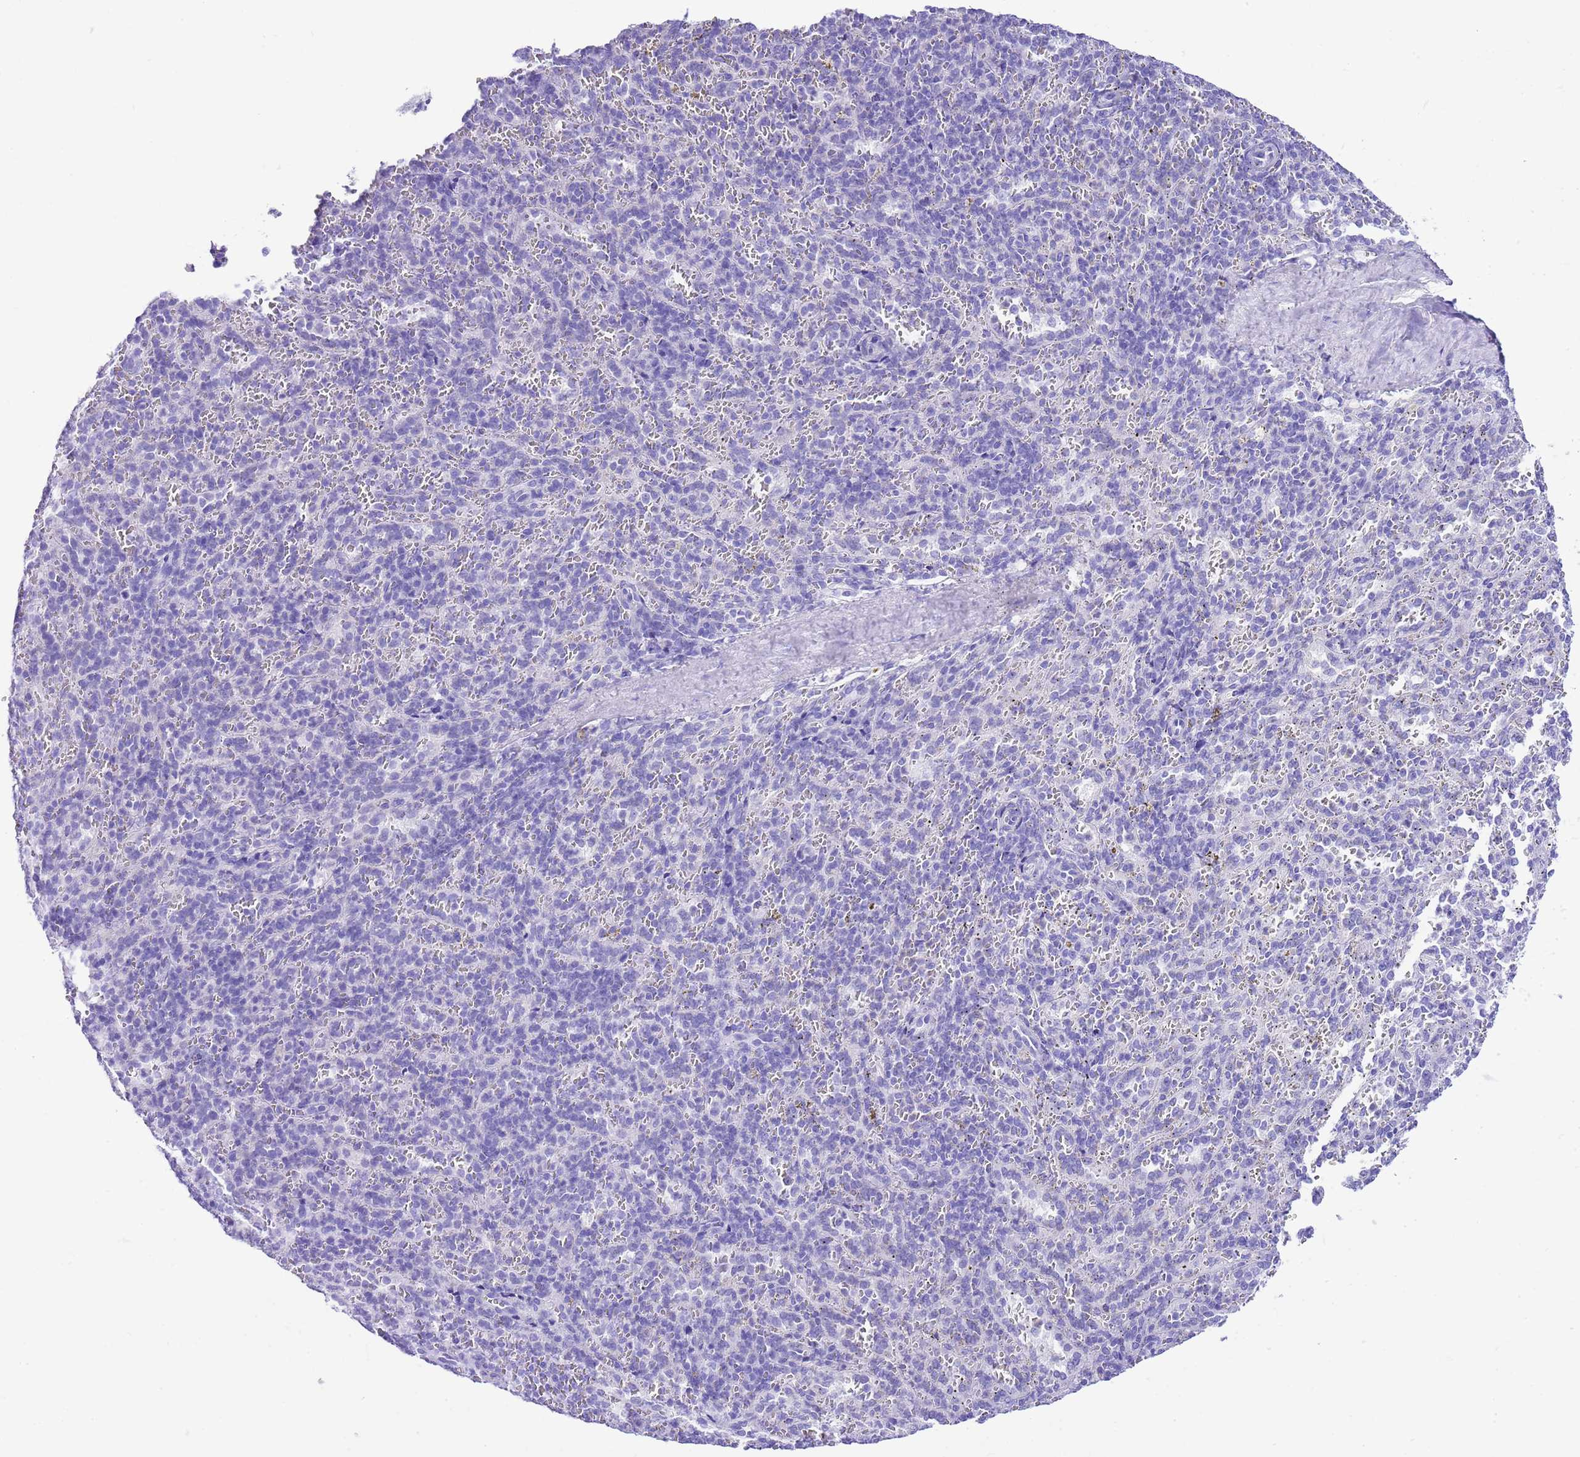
{"staining": {"intensity": "negative", "quantity": "none", "location": "none"}, "tissue": "spleen", "cell_type": "Cells in red pulp", "image_type": "normal", "snomed": [{"axis": "morphology", "description": "Normal tissue, NOS"}, {"axis": "topography", "description": "Spleen"}], "caption": "Cells in red pulp show no significant positivity in normal spleen. (DAB immunohistochemistry, high magnification).", "gene": "KCNC1", "patient": {"sex": "female", "age": 21}}